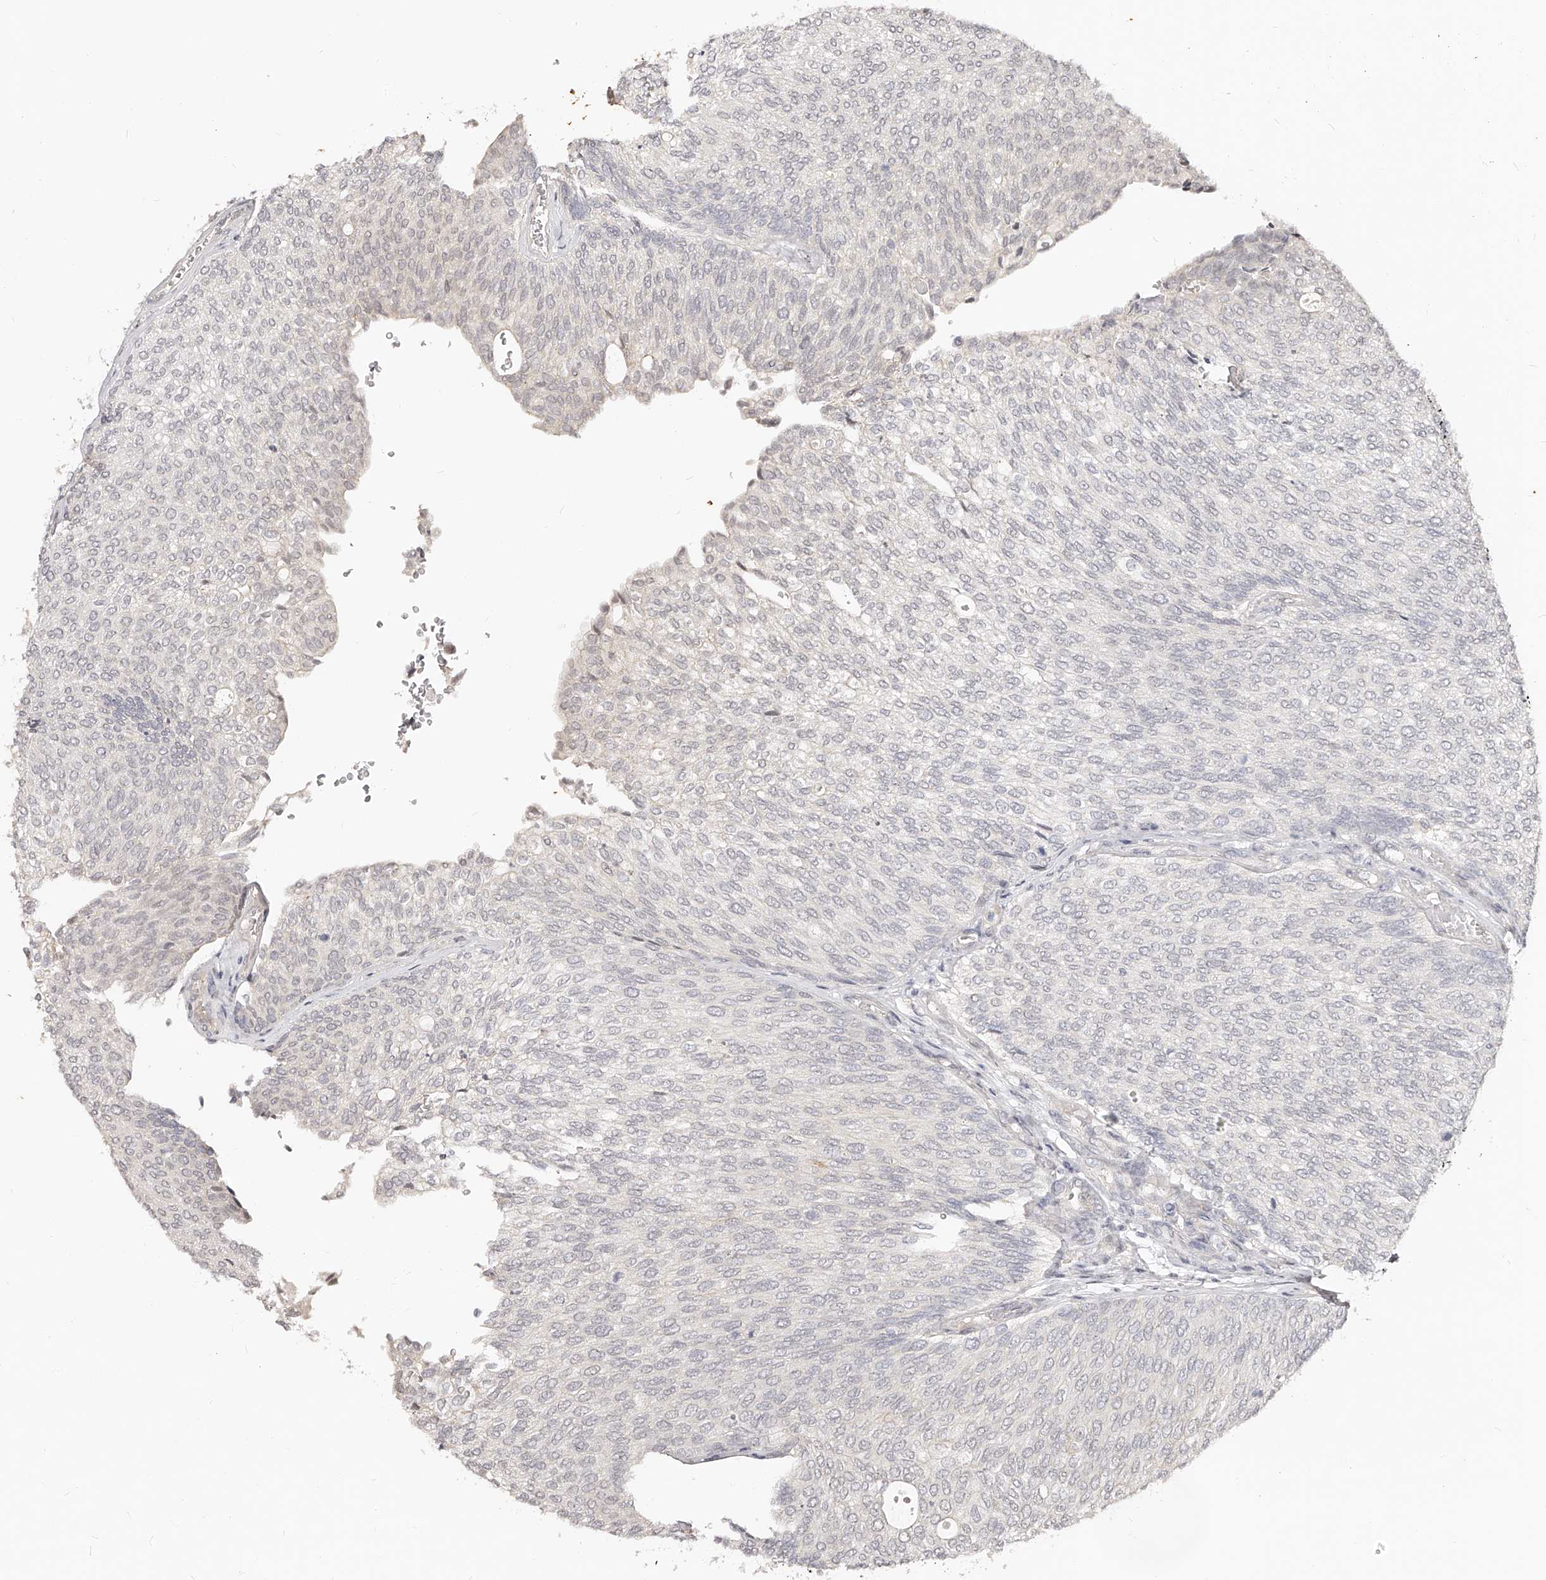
{"staining": {"intensity": "negative", "quantity": "none", "location": "none"}, "tissue": "urothelial cancer", "cell_type": "Tumor cells", "image_type": "cancer", "snomed": [{"axis": "morphology", "description": "Urothelial carcinoma, Low grade"}, {"axis": "topography", "description": "Urinary bladder"}], "caption": "Immunohistochemistry (IHC) of low-grade urothelial carcinoma reveals no positivity in tumor cells.", "gene": "ZNF789", "patient": {"sex": "female", "age": 79}}